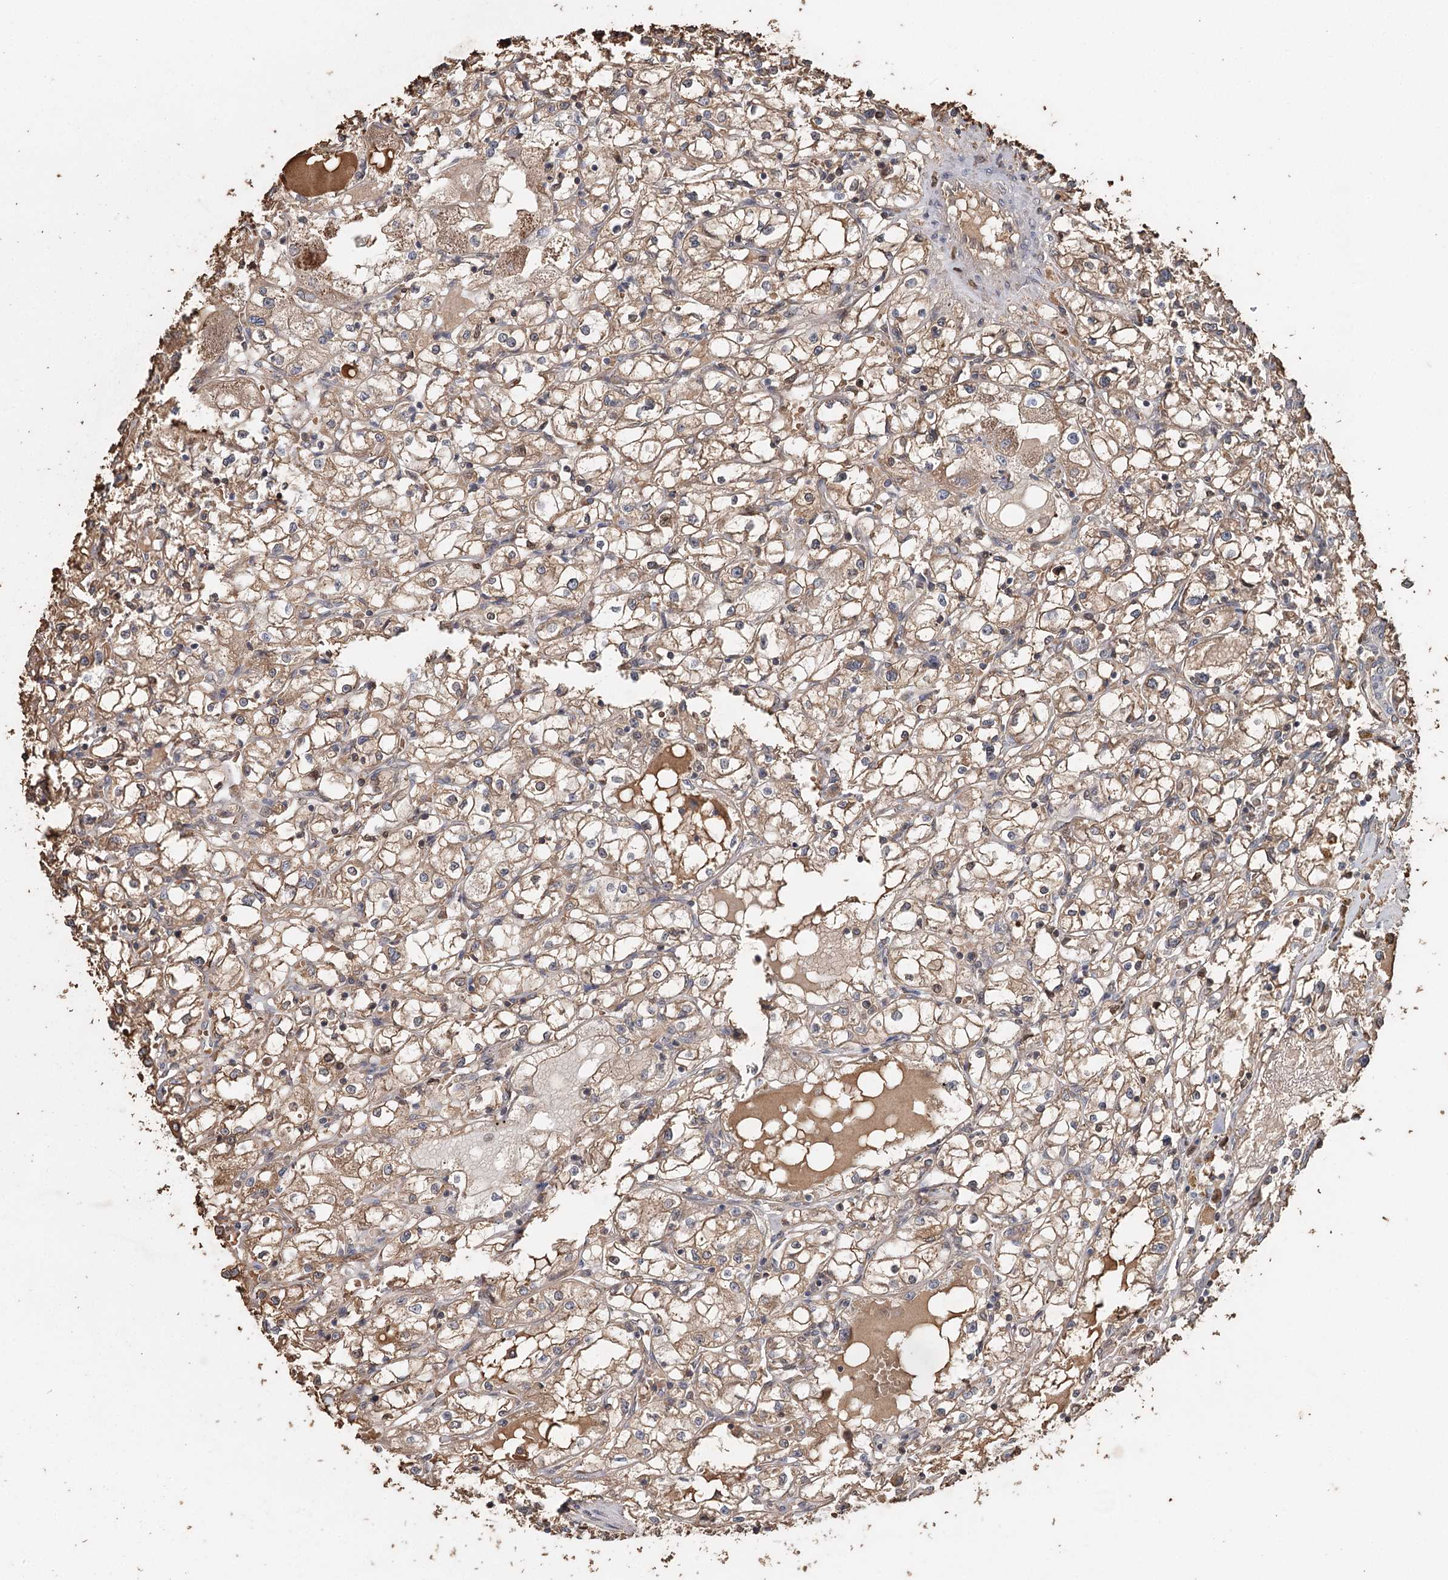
{"staining": {"intensity": "moderate", "quantity": ">75%", "location": "cytoplasmic/membranous"}, "tissue": "renal cancer", "cell_type": "Tumor cells", "image_type": "cancer", "snomed": [{"axis": "morphology", "description": "Adenocarcinoma, NOS"}, {"axis": "topography", "description": "Kidney"}], "caption": "High-power microscopy captured an immunohistochemistry micrograph of renal cancer, revealing moderate cytoplasmic/membranous staining in approximately >75% of tumor cells. Nuclei are stained in blue.", "gene": "SYVN1", "patient": {"sex": "male", "age": 56}}